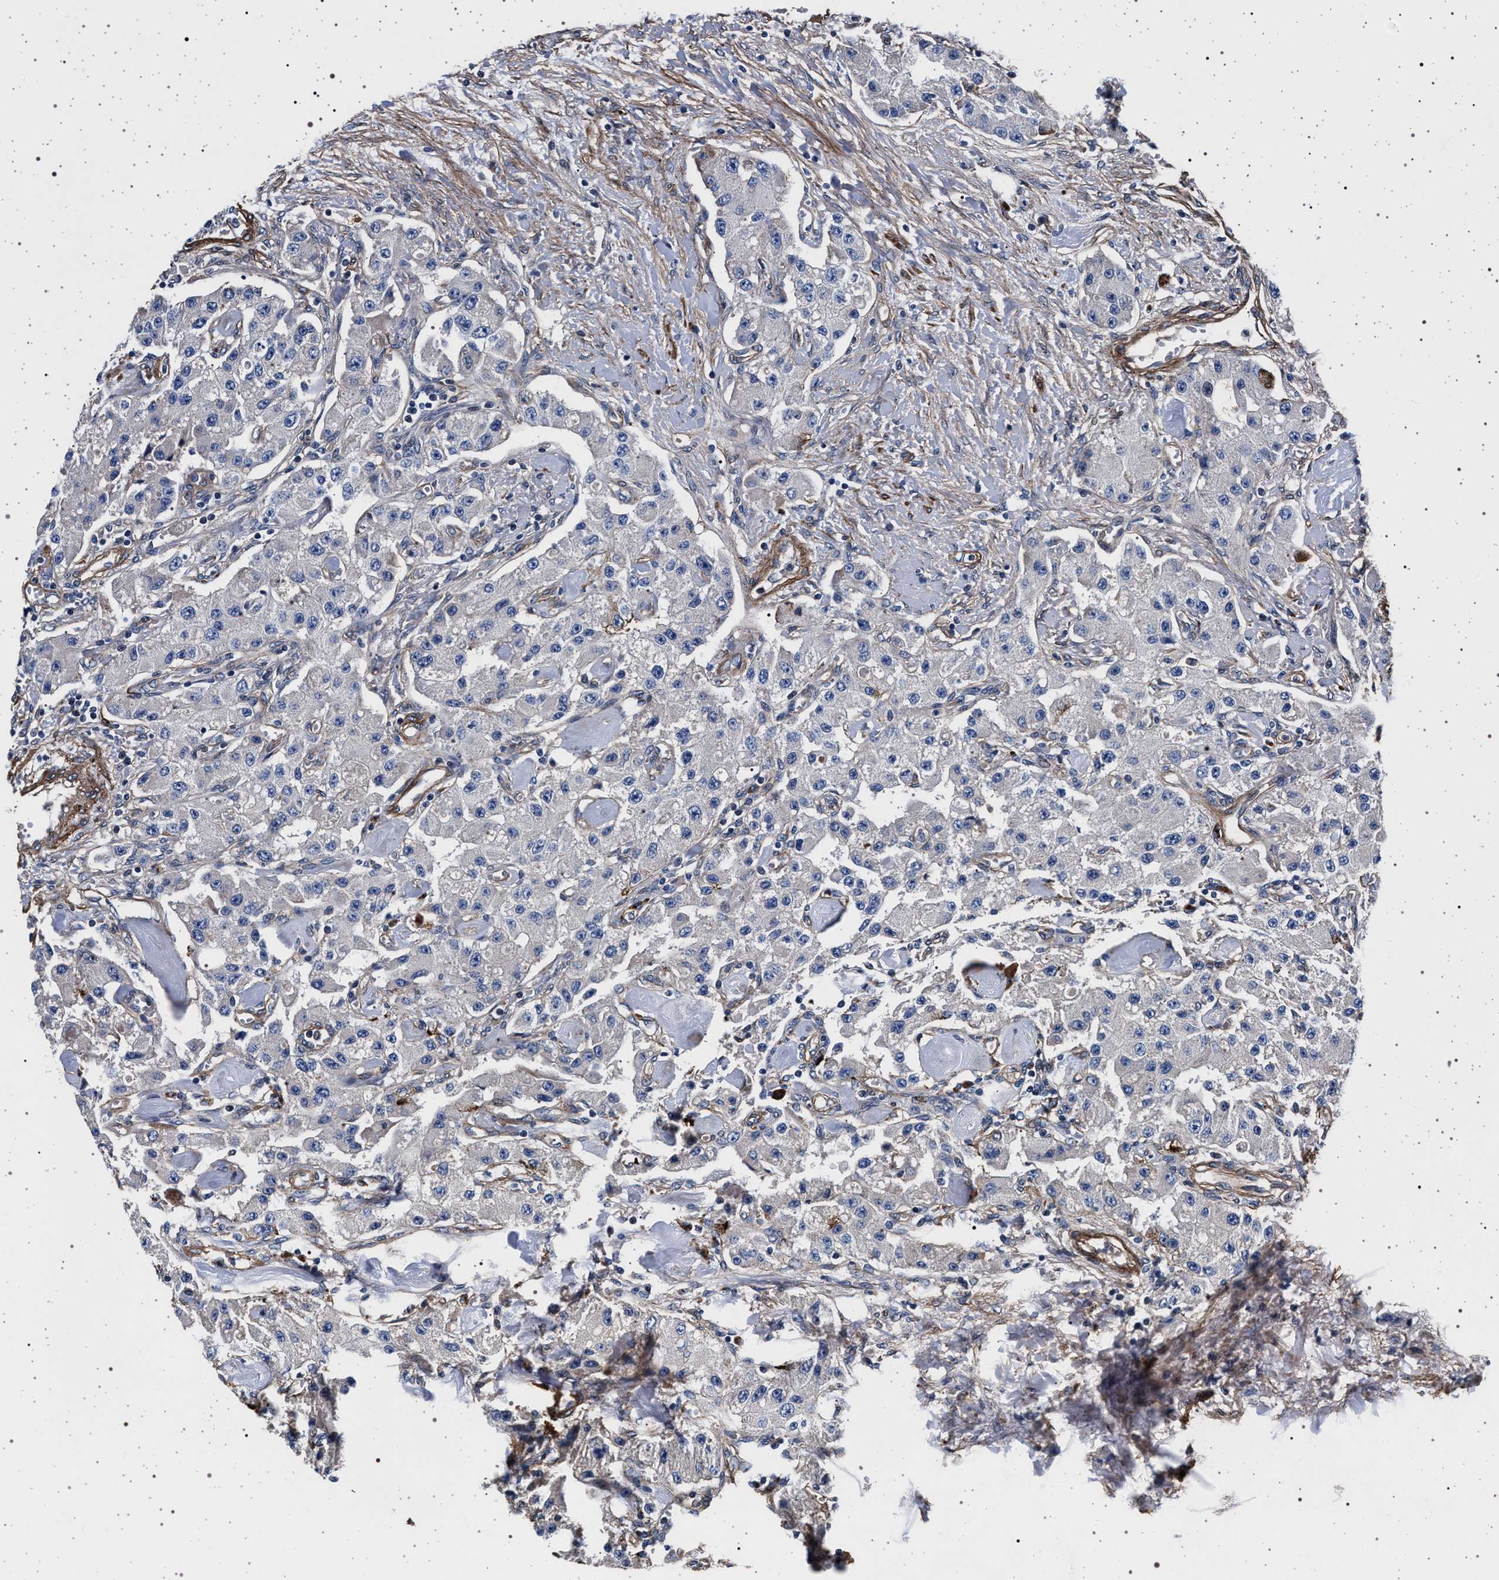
{"staining": {"intensity": "negative", "quantity": "none", "location": "none"}, "tissue": "carcinoid", "cell_type": "Tumor cells", "image_type": "cancer", "snomed": [{"axis": "morphology", "description": "Carcinoid, malignant, NOS"}, {"axis": "topography", "description": "Pancreas"}], "caption": "IHC micrograph of malignant carcinoid stained for a protein (brown), which shows no staining in tumor cells.", "gene": "KCNK6", "patient": {"sex": "male", "age": 41}}